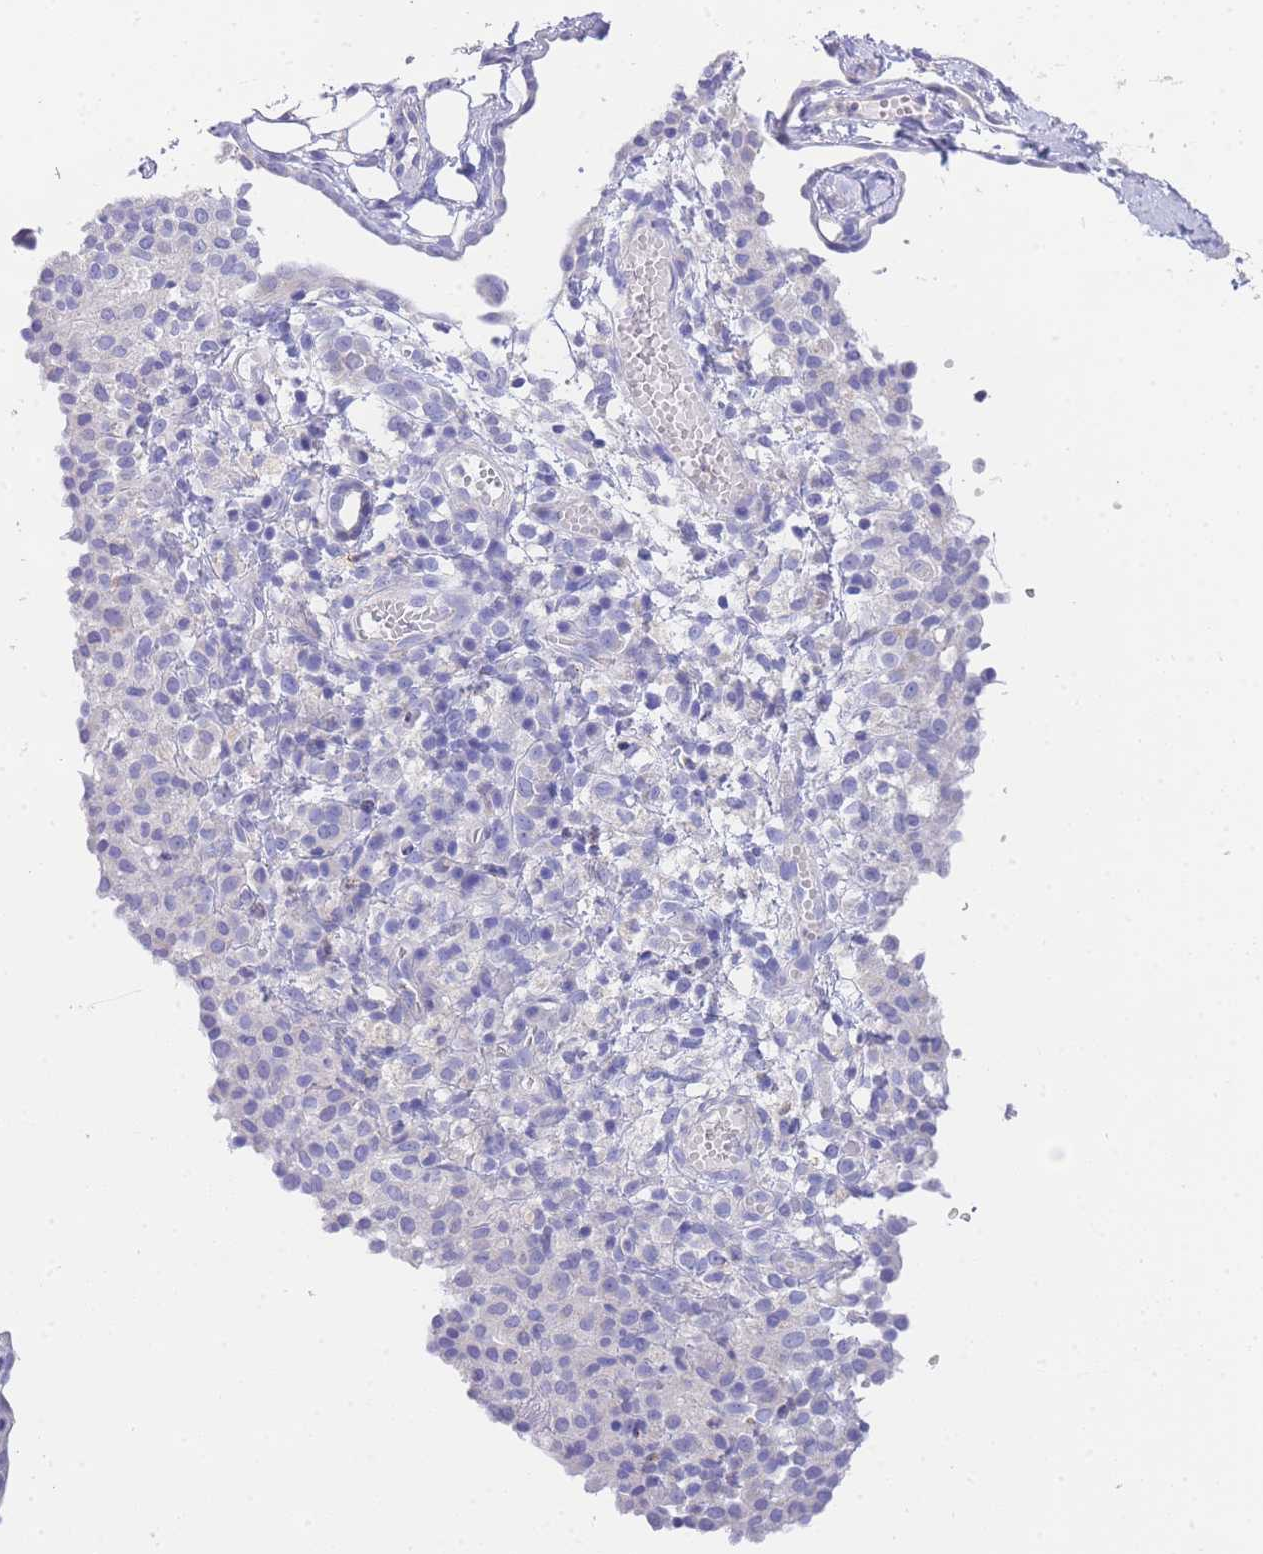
{"staining": {"intensity": "negative", "quantity": "none", "location": "none"}, "tissue": "ovarian cancer", "cell_type": "Tumor cells", "image_type": "cancer", "snomed": [{"axis": "morphology", "description": "Carcinoma, endometroid"}, {"axis": "topography", "description": "Ovary"}], "caption": "This histopathology image is of endometroid carcinoma (ovarian) stained with immunohistochemistry (IHC) to label a protein in brown with the nuclei are counter-stained blue. There is no staining in tumor cells.", "gene": "EPN2", "patient": {"sex": "female", "age": 42}}